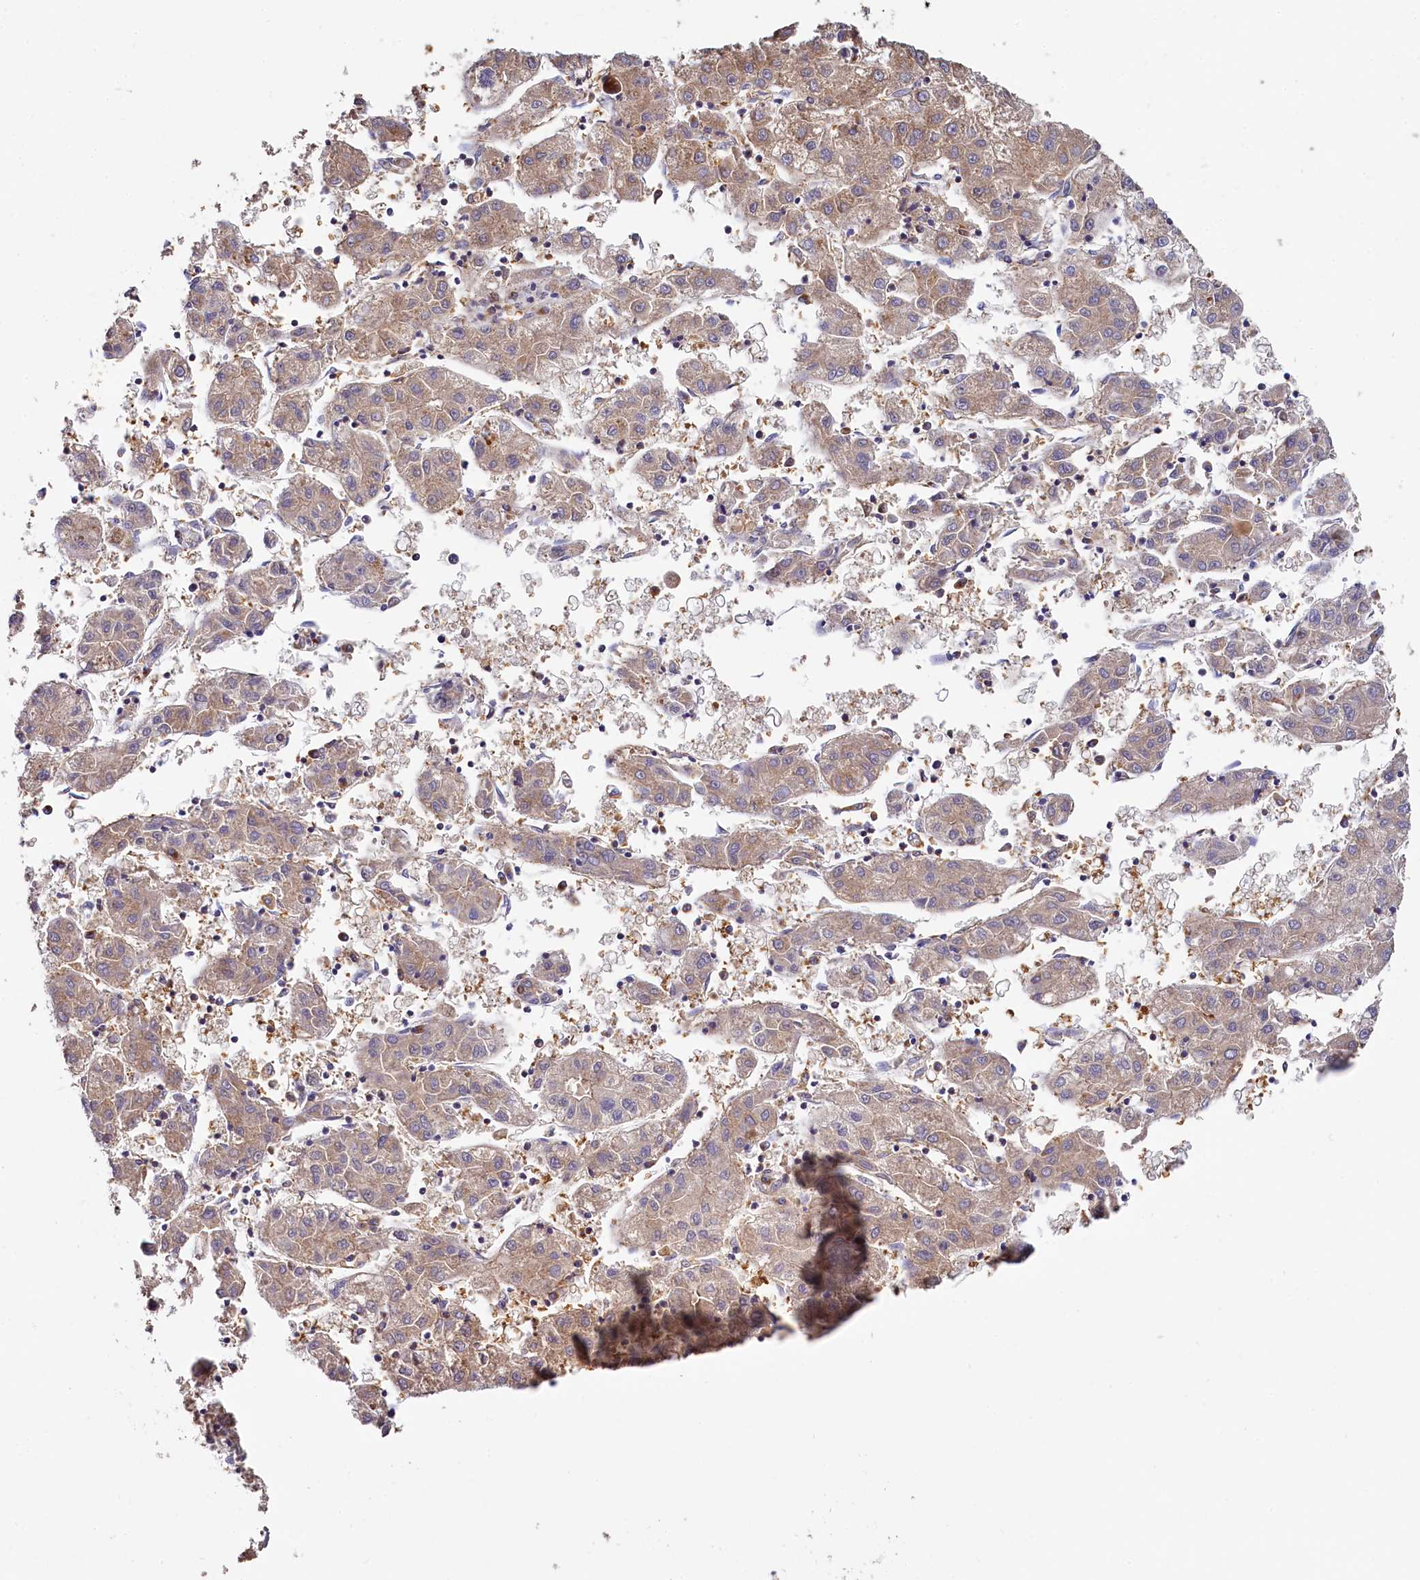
{"staining": {"intensity": "weak", "quantity": ">75%", "location": "cytoplasmic/membranous"}, "tissue": "liver cancer", "cell_type": "Tumor cells", "image_type": "cancer", "snomed": [{"axis": "morphology", "description": "Carcinoma, Hepatocellular, NOS"}, {"axis": "topography", "description": "Liver"}], "caption": "A high-resolution histopathology image shows immunohistochemistry staining of liver hepatocellular carcinoma, which exhibits weak cytoplasmic/membranous expression in approximately >75% of tumor cells. (Stains: DAB (3,3'-diaminobenzidine) in brown, nuclei in blue, Microscopy: brightfield microscopy at high magnification).", "gene": "PPIP5K1", "patient": {"sex": "male", "age": 72}}